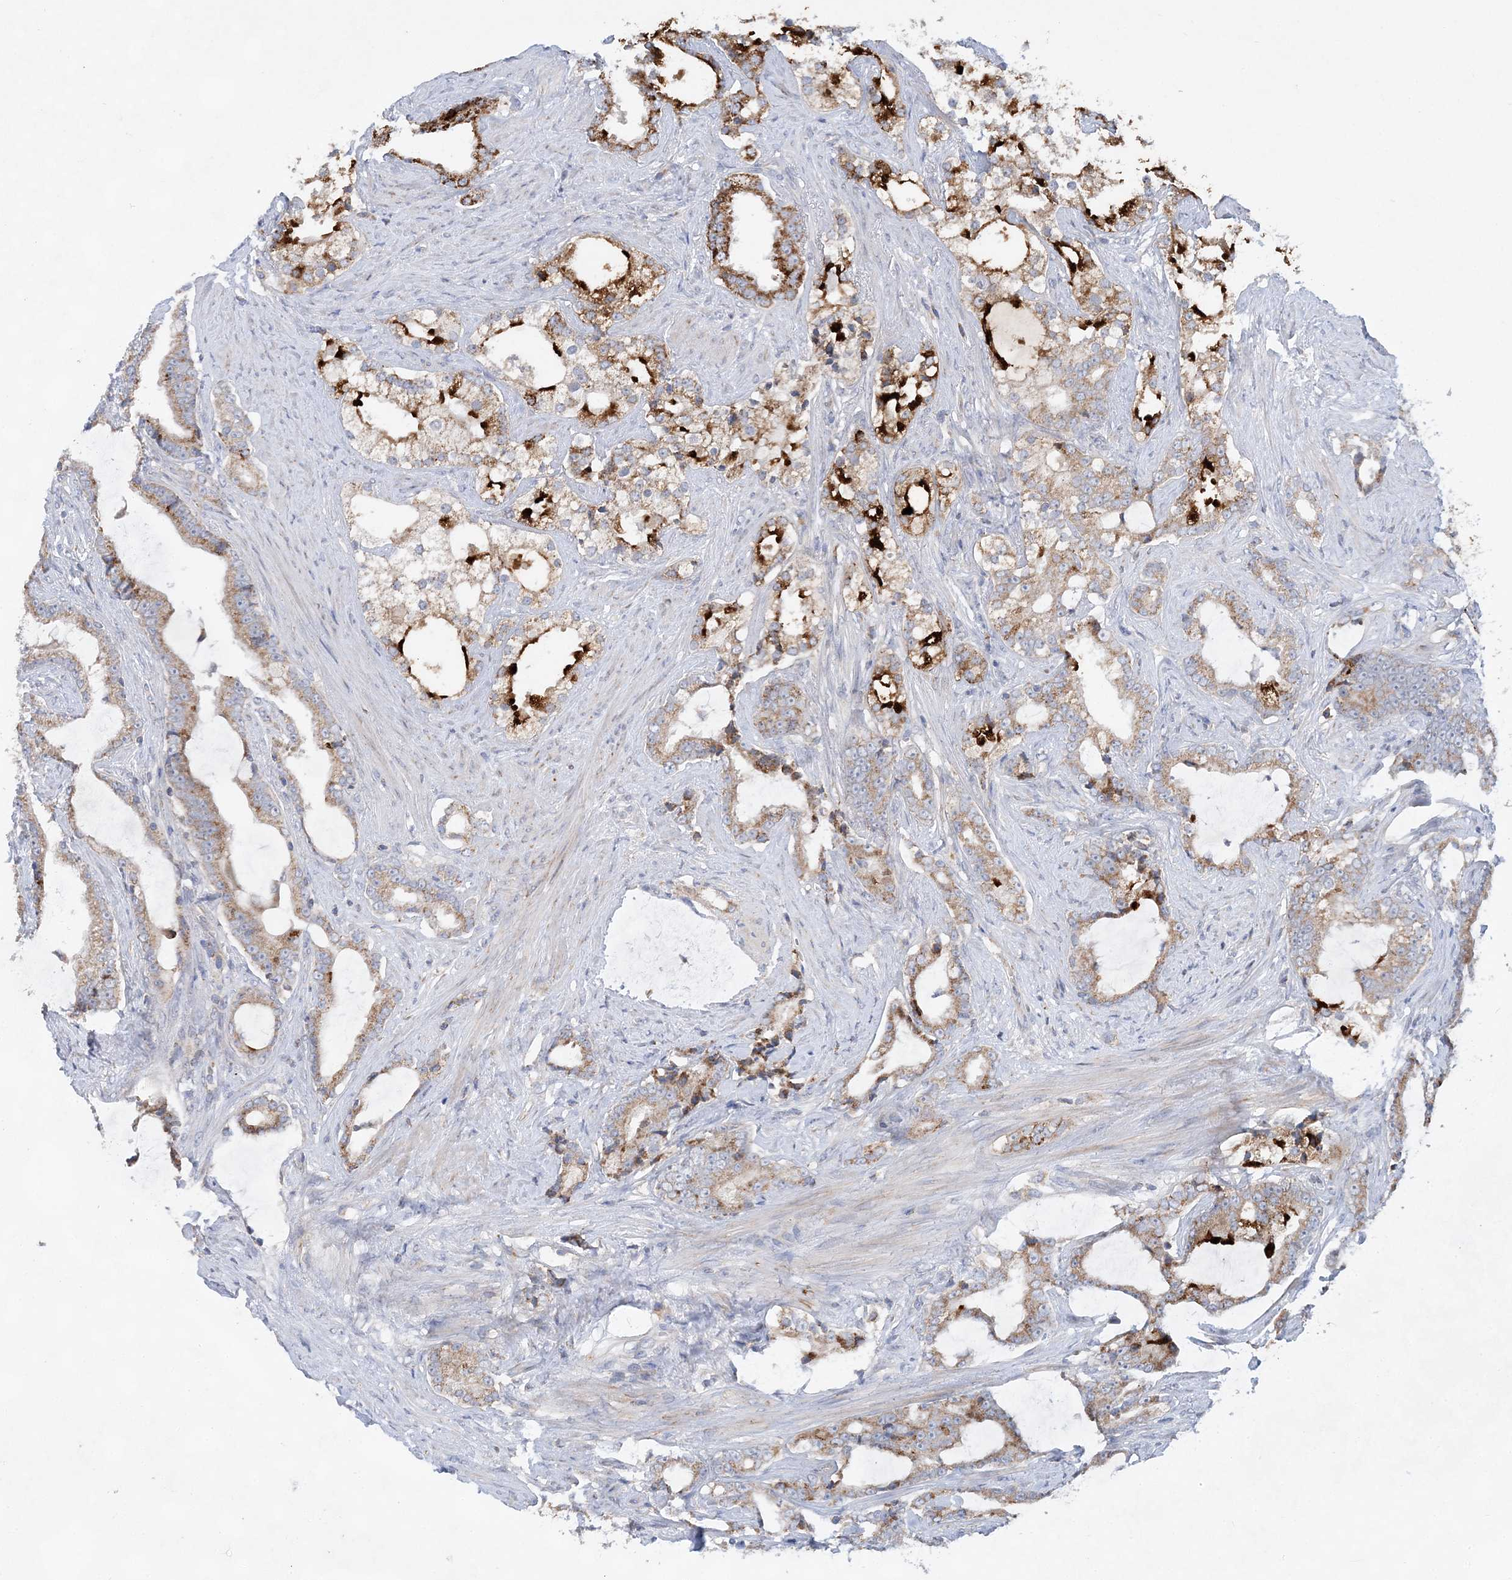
{"staining": {"intensity": "moderate", "quantity": "25%-75%", "location": "cytoplasmic/membranous"}, "tissue": "prostate cancer", "cell_type": "Tumor cells", "image_type": "cancer", "snomed": [{"axis": "morphology", "description": "Adenocarcinoma, Low grade"}, {"axis": "topography", "description": "Prostate"}], "caption": "Moderate cytoplasmic/membranous protein positivity is present in approximately 25%-75% of tumor cells in prostate cancer.", "gene": "TRAPPC13", "patient": {"sex": "male", "age": 58}}